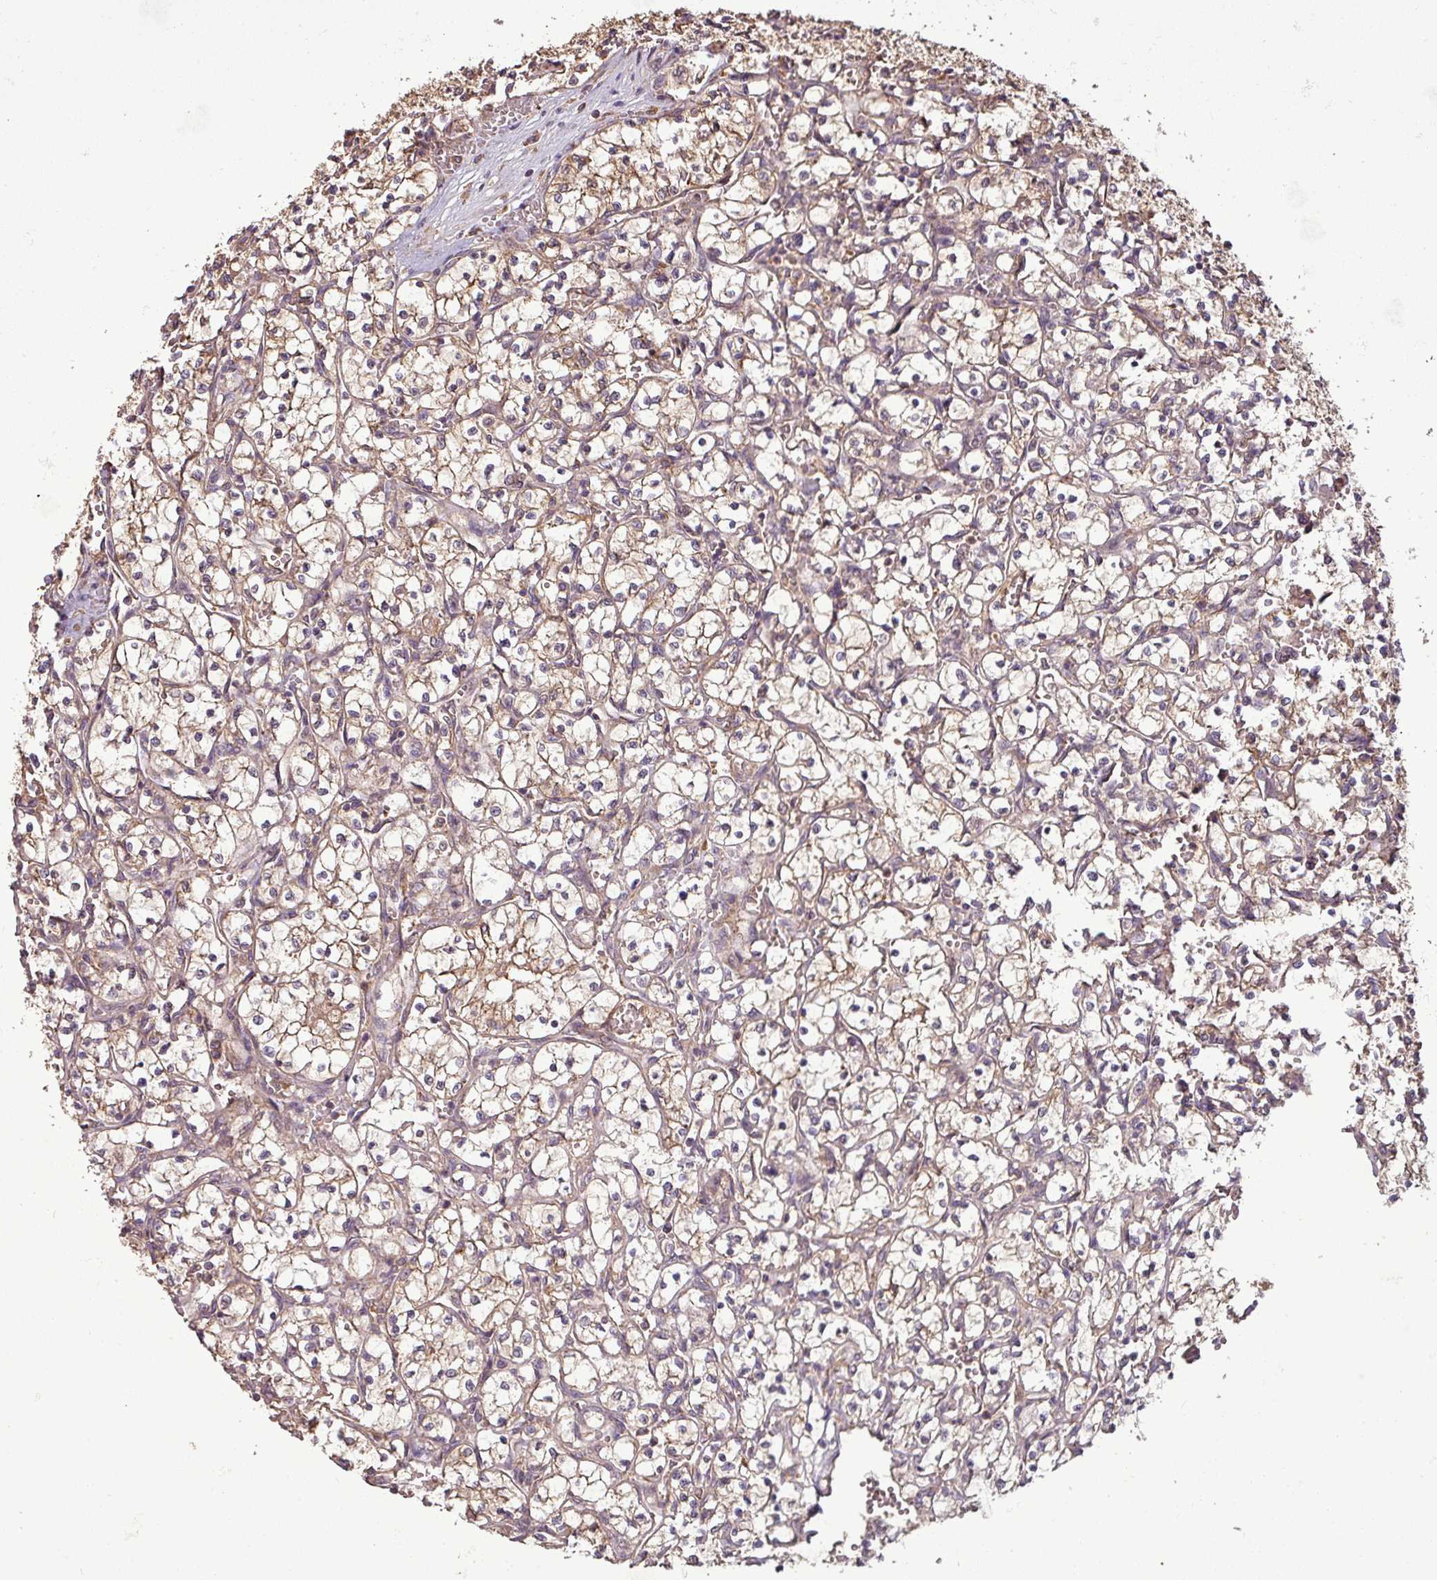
{"staining": {"intensity": "moderate", "quantity": "<25%", "location": "cytoplasmic/membranous"}, "tissue": "renal cancer", "cell_type": "Tumor cells", "image_type": "cancer", "snomed": [{"axis": "morphology", "description": "Adenocarcinoma, NOS"}, {"axis": "topography", "description": "Kidney"}], "caption": "A brown stain highlights moderate cytoplasmic/membranous expression of a protein in human renal adenocarcinoma tumor cells.", "gene": "NT5C3A", "patient": {"sex": "female", "age": 69}}